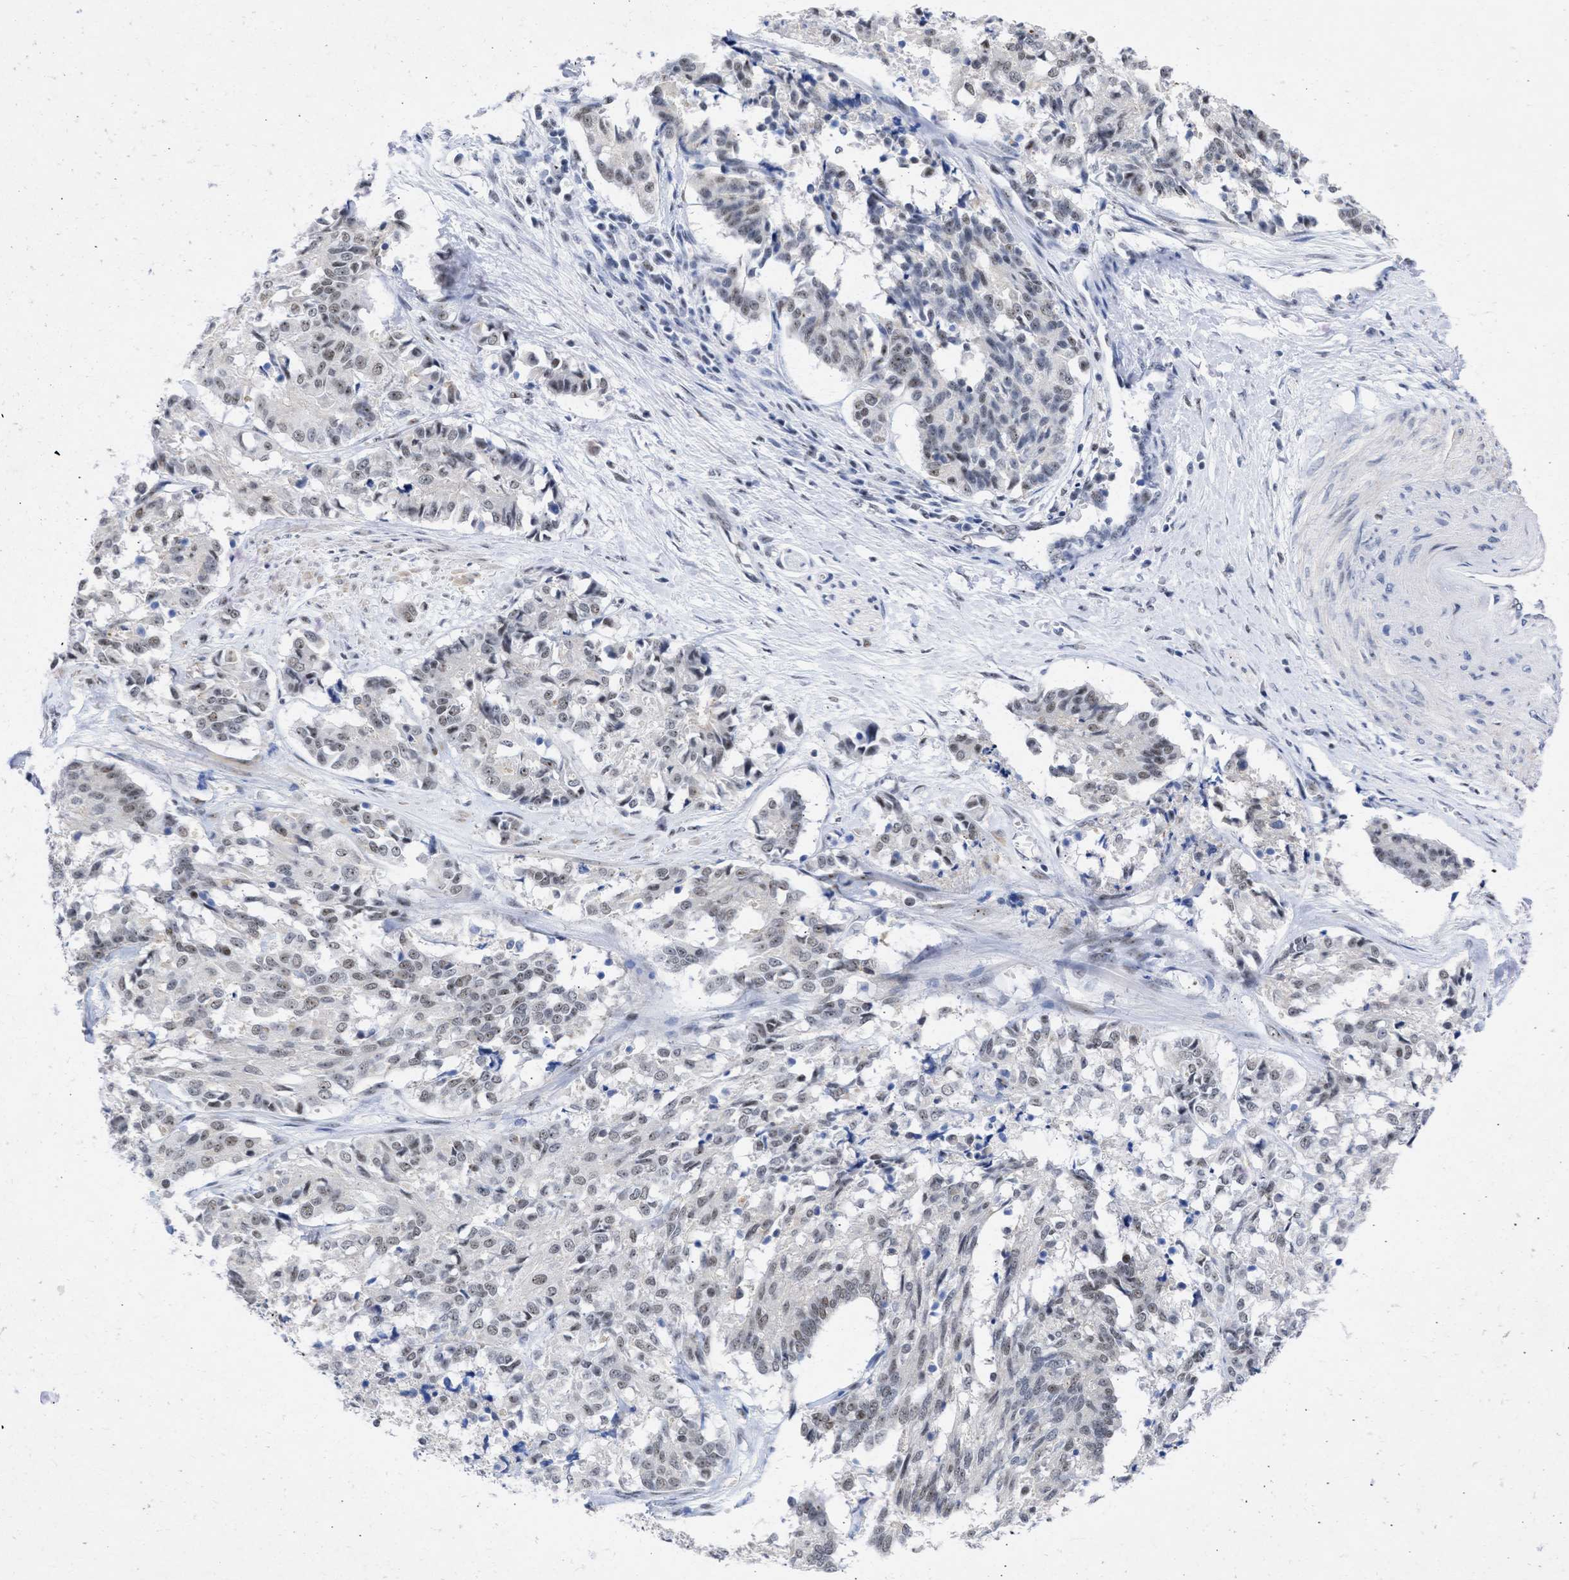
{"staining": {"intensity": "weak", "quantity": ">75%", "location": "nuclear"}, "tissue": "cervical cancer", "cell_type": "Tumor cells", "image_type": "cancer", "snomed": [{"axis": "morphology", "description": "Squamous cell carcinoma, NOS"}, {"axis": "topography", "description": "Cervix"}], "caption": "This image demonstrates immunohistochemistry (IHC) staining of cervical cancer (squamous cell carcinoma), with low weak nuclear expression in about >75% of tumor cells.", "gene": "DDX41", "patient": {"sex": "female", "age": 35}}